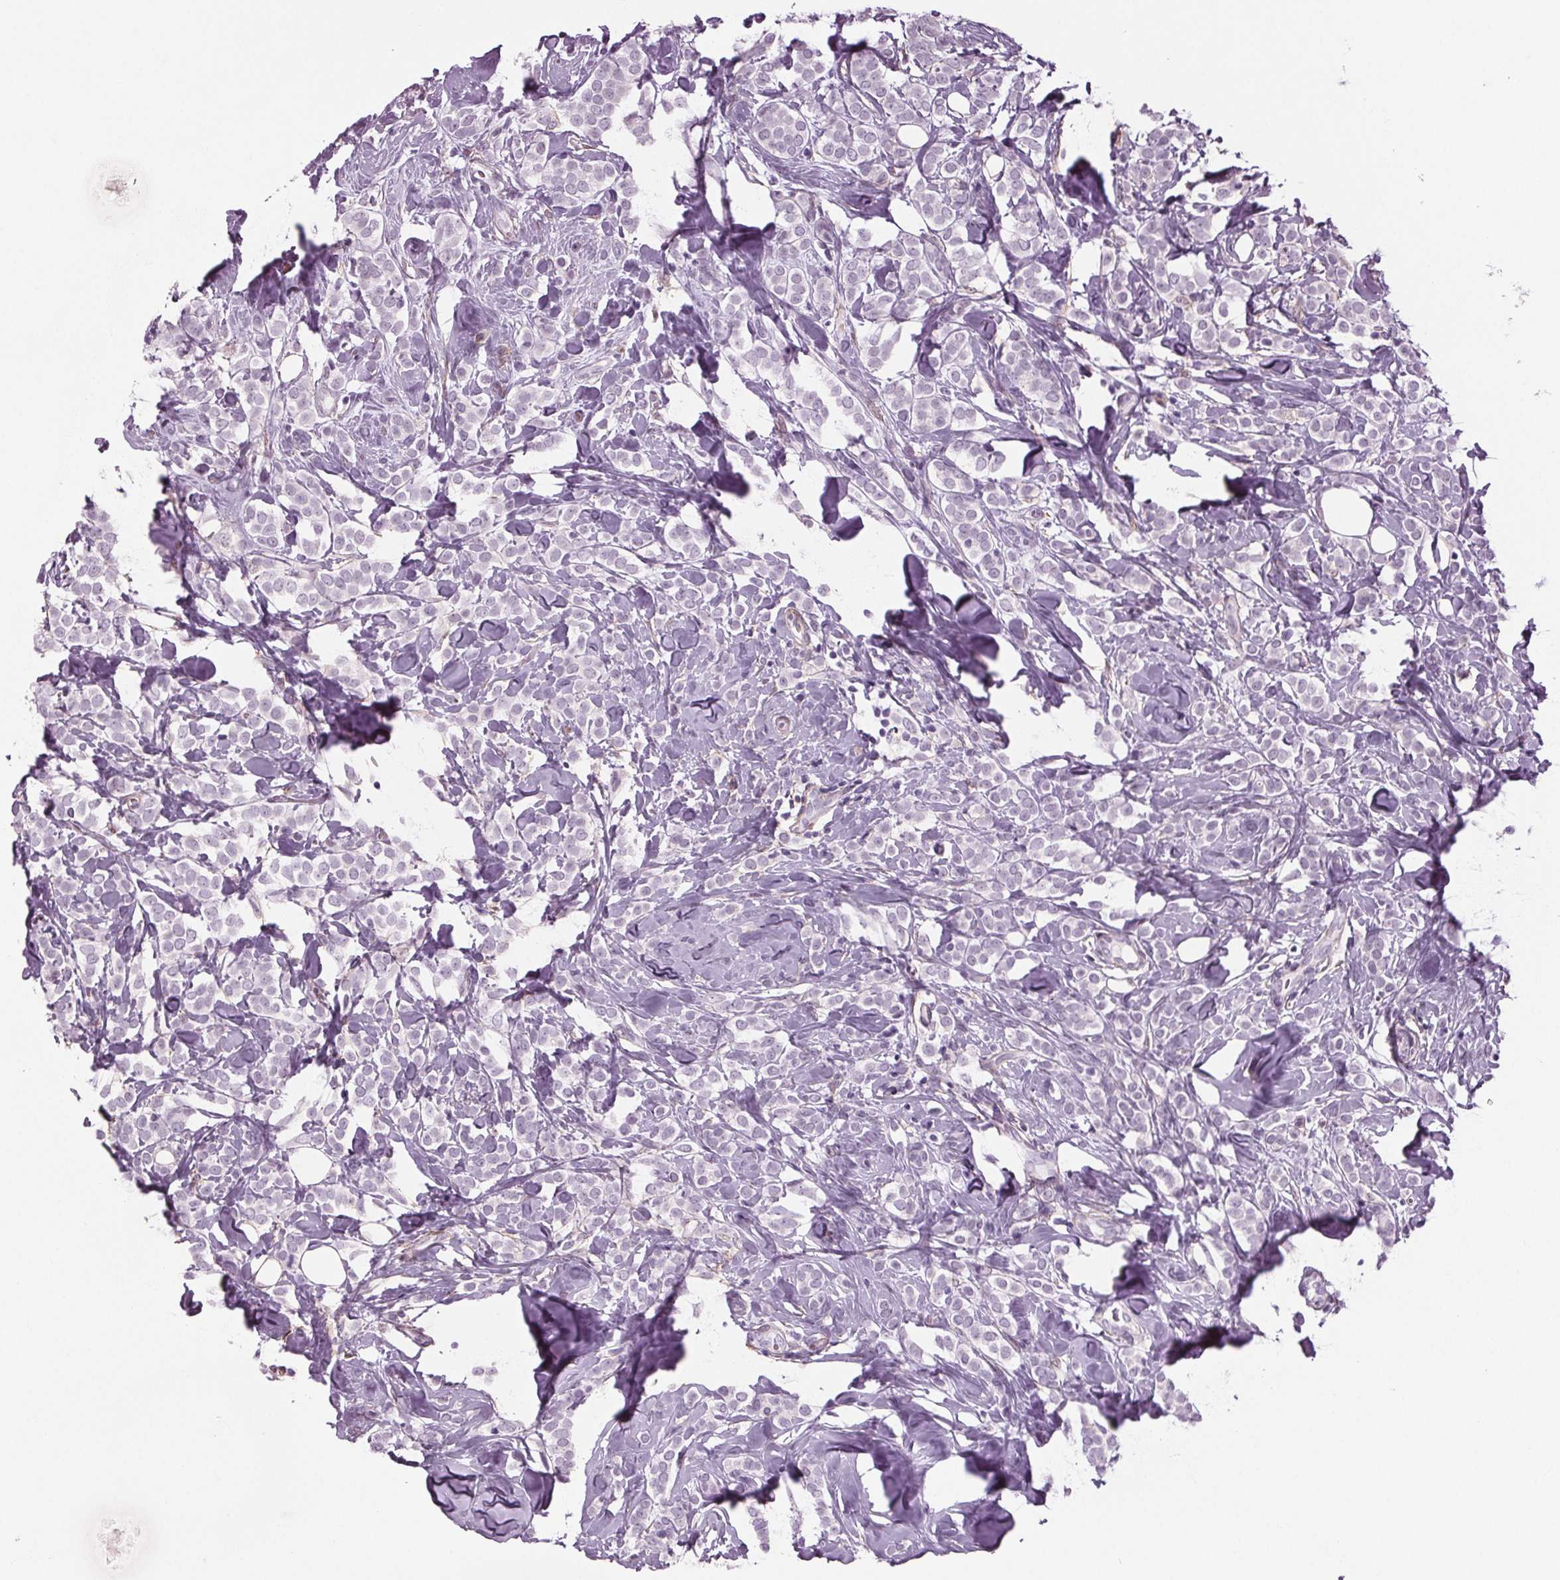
{"staining": {"intensity": "negative", "quantity": "none", "location": "none"}, "tissue": "breast cancer", "cell_type": "Tumor cells", "image_type": "cancer", "snomed": [{"axis": "morphology", "description": "Lobular carcinoma"}, {"axis": "topography", "description": "Breast"}], "caption": "DAB (3,3'-diaminobenzidine) immunohistochemical staining of lobular carcinoma (breast) demonstrates no significant positivity in tumor cells.", "gene": "BHLHE22", "patient": {"sex": "female", "age": 49}}